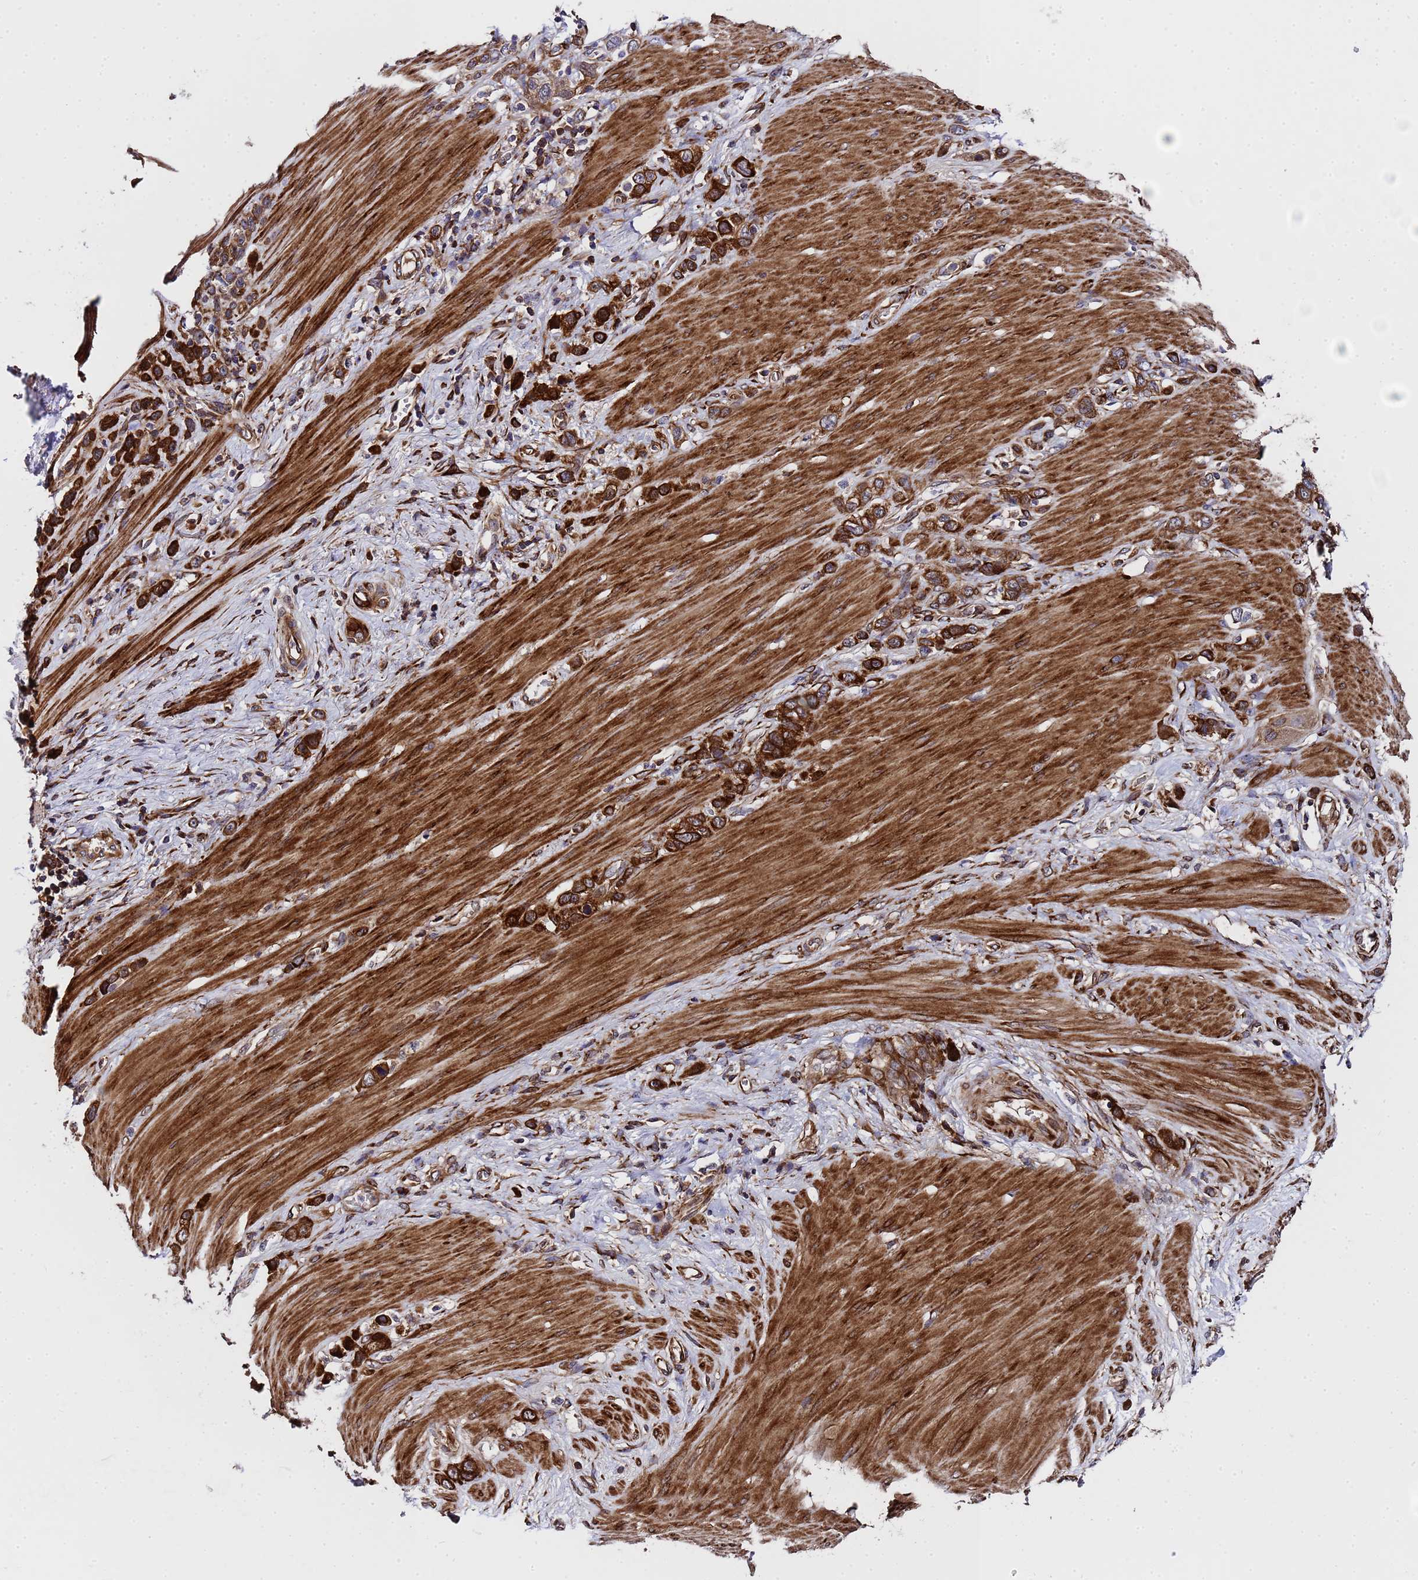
{"staining": {"intensity": "strong", "quantity": ">75%", "location": "cytoplasmic/membranous"}, "tissue": "stomach cancer", "cell_type": "Tumor cells", "image_type": "cancer", "snomed": [{"axis": "morphology", "description": "Adenocarcinoma, NOS"}, {"axis": "morphology", "description": "Adenocarcinoma, High grade"}, {"axis": "topography", "description": "Stomach, upper"}, {"axis": "topography", "description": "Stomach, lower"}], "caption": "Immunohistochemical staining of human stomach cancer (adenocarcinoma) shows high levels of strong cytoplasmic/membranous expression in approximately >75% of tumor cells.", "gene": "MOCS1", "patient": {"sex": "female", "age": 65}}